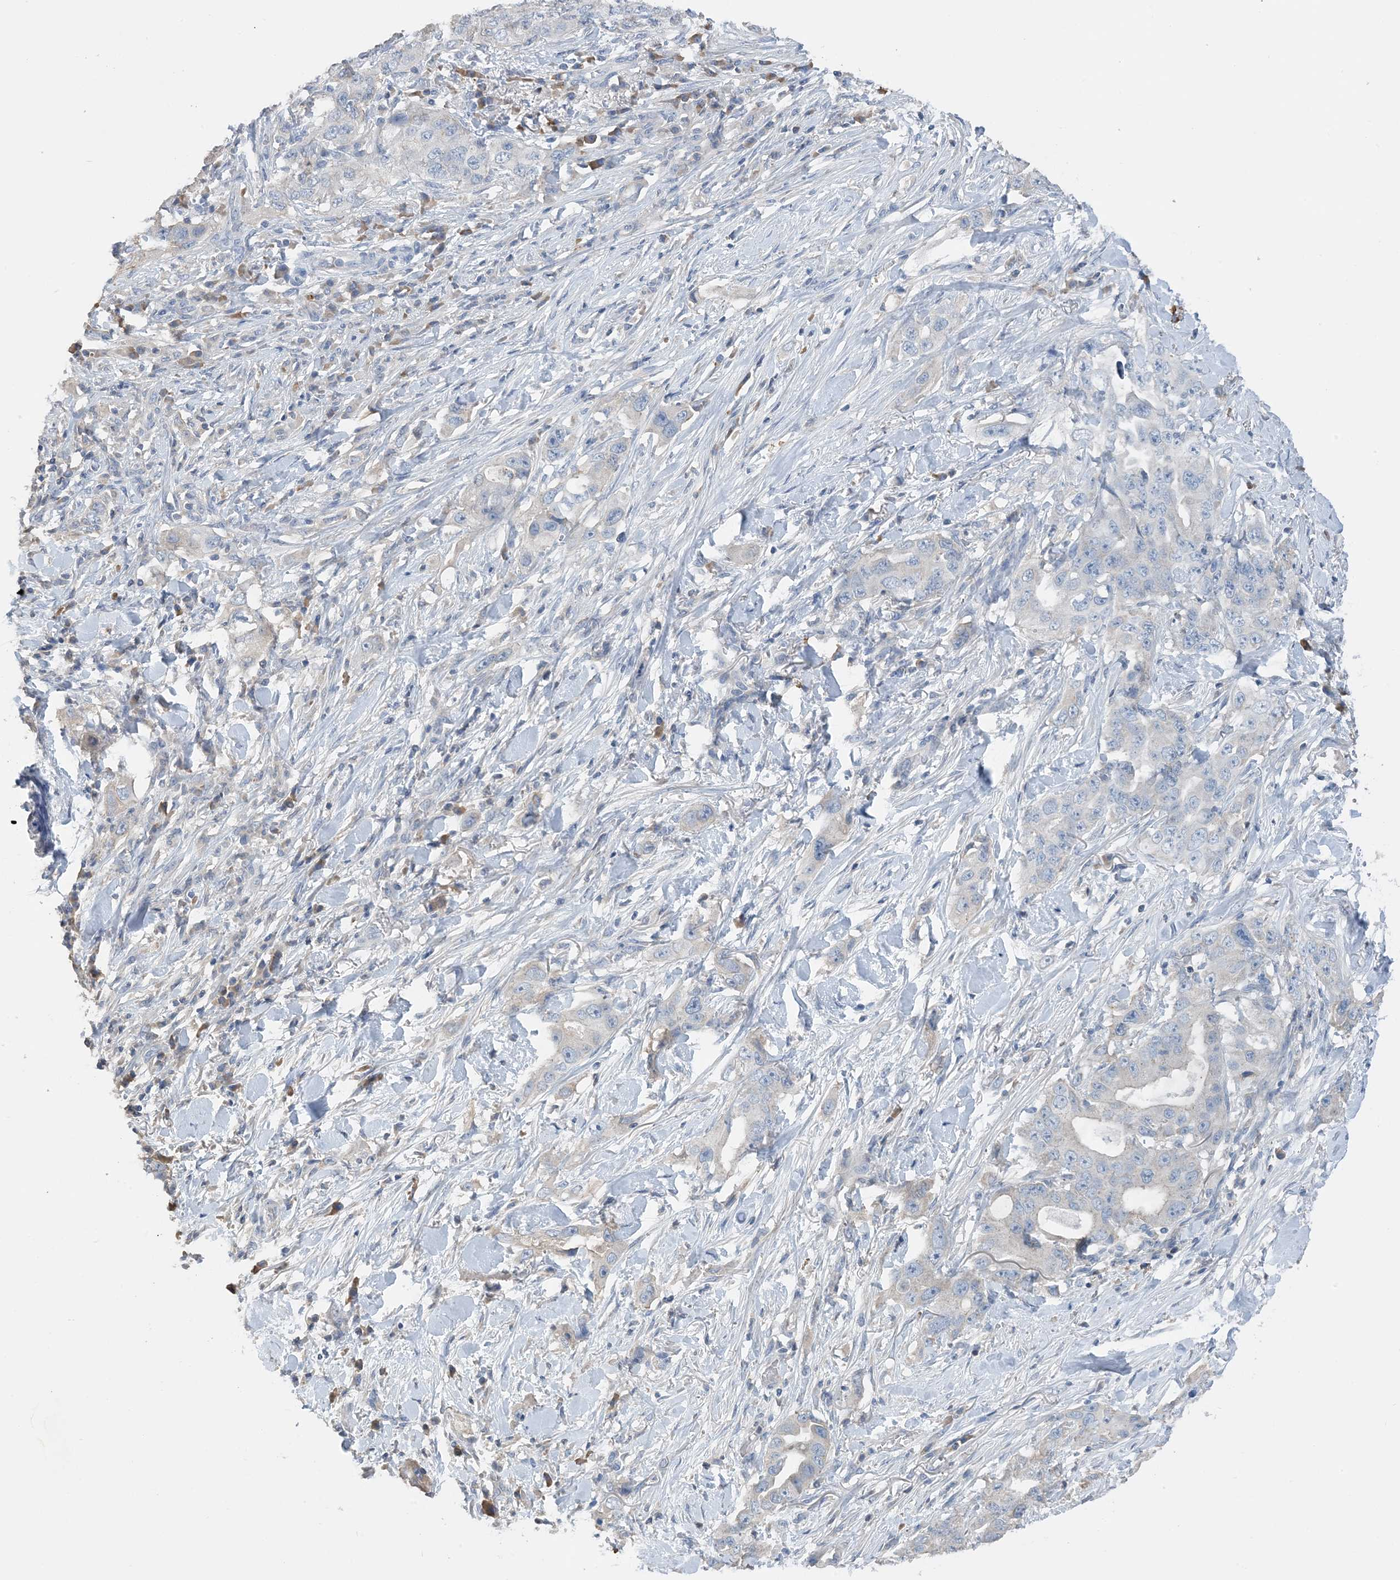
{"staining": {"intensity": "negative", "quantity": "none", "location": "none"}, "tissue": "lung cancer", "cell_type": "Tumor cells", "image_type": "cancer", "snomed": [{"axis": "morphology", "description": "Adenocarcinoma, NOS"}, {"axis": "topography", "description": "Lung"}], "caption": "This is an immunohistochemistry (IHC) image of human lung cancer. There is no positivity in tumor cells.", "gene": "CTRL", "patient": {"sex": "female", "age": 51}}